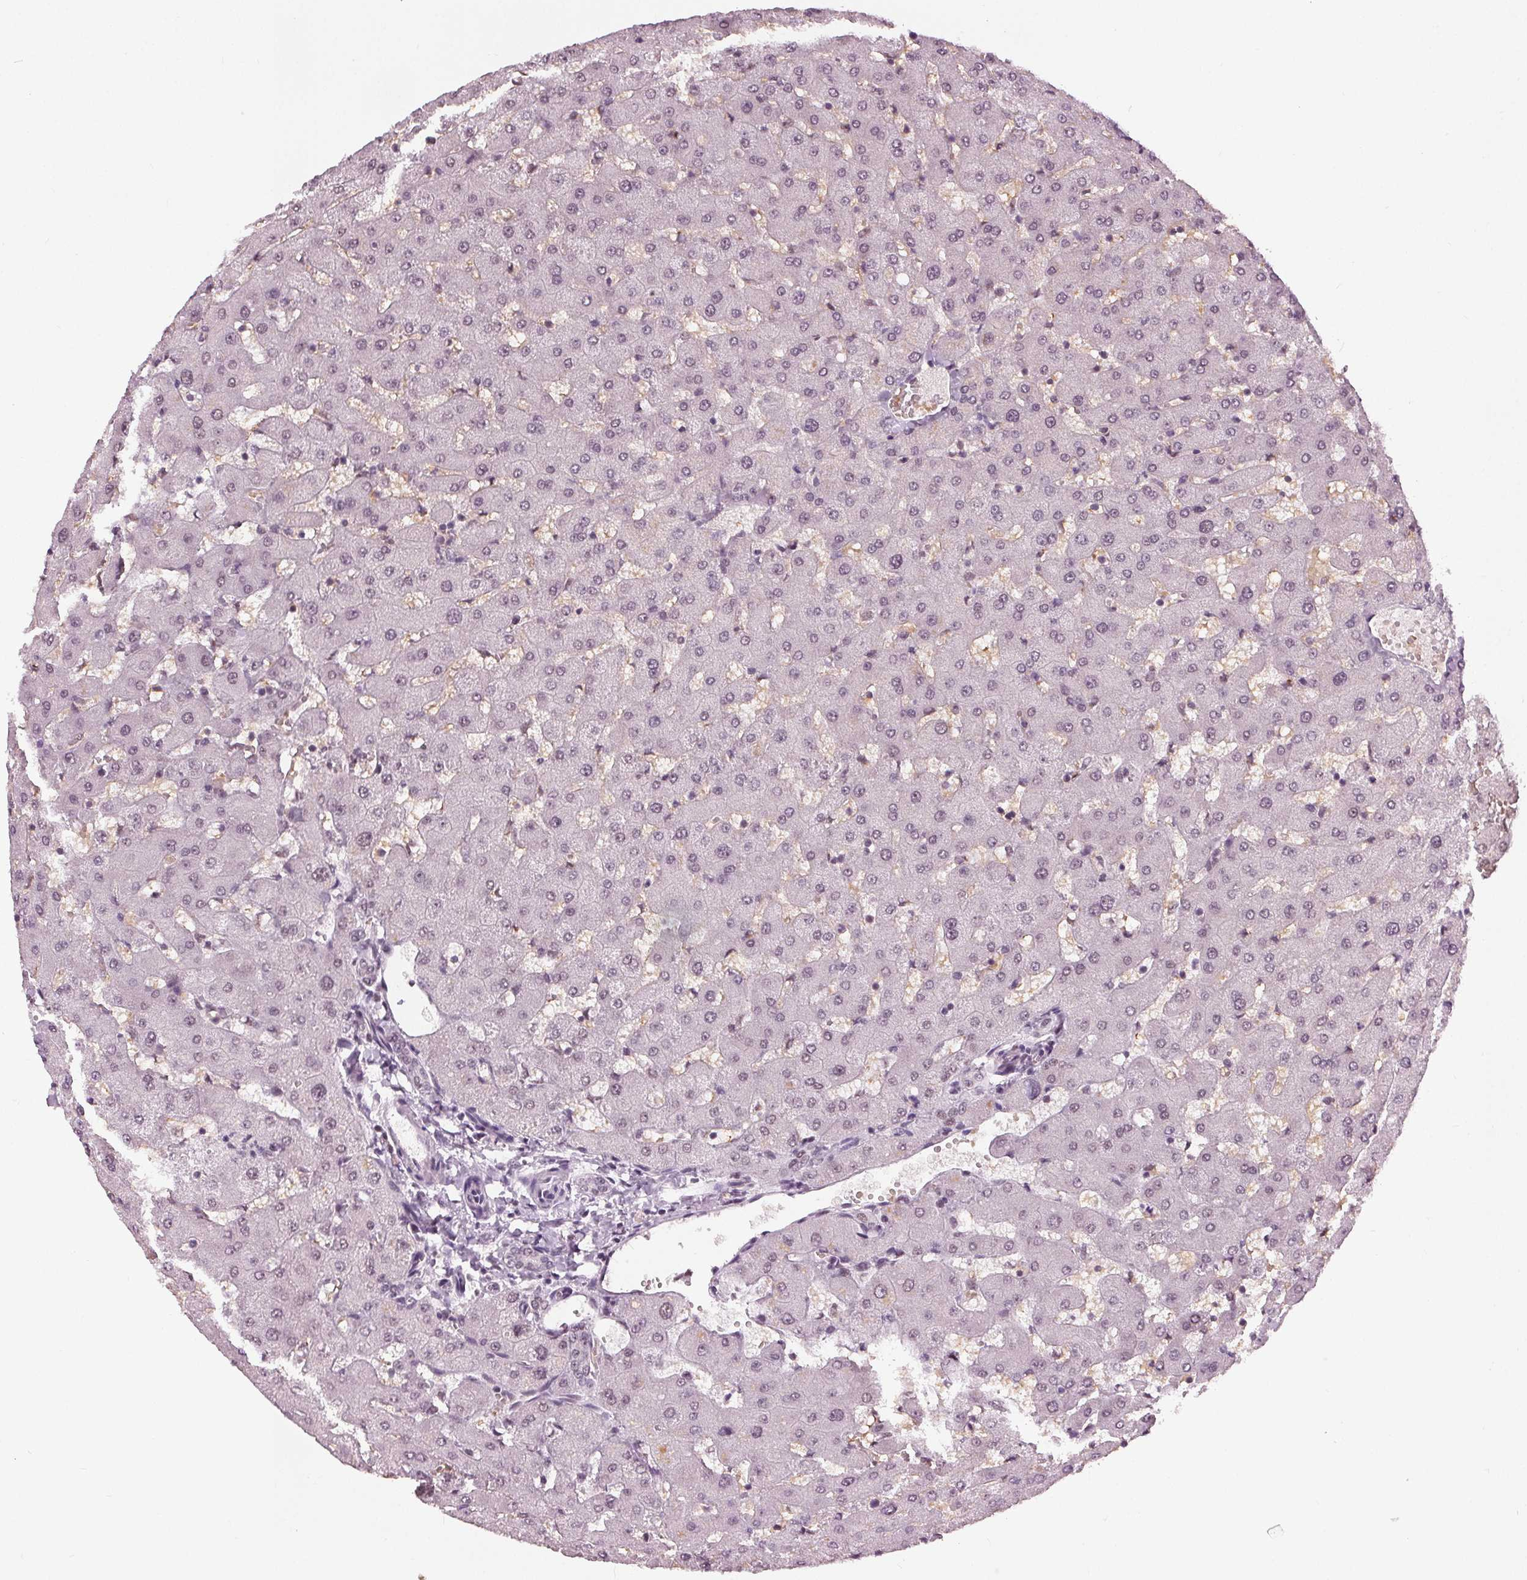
{"staining": {"intensity": "weak", "quantity": "25%-75%", "location": "nuclear"}, "tissue": "liver", "cell_type": "Cholangiocytes", "image_type": "normal", "snomed": [{"axis": "morphology", "description": "Normal tissue, NOS"}, {"axis": "topography", "description": "Liver"}], "caption": "Immunohistochemical staining of unremarkable human liver demonstrates 25%-75% levels of weak nuclear protein expression in approximately 25%-75% of cholangiocytes. The staining was performed using DAB to visualize the protein expression in brown, while the nuclei were stained in blue with hematoxylin (Magnification: 20x).", "gene": "IWS1", "patient": {"sex": "female", "age": 63}}